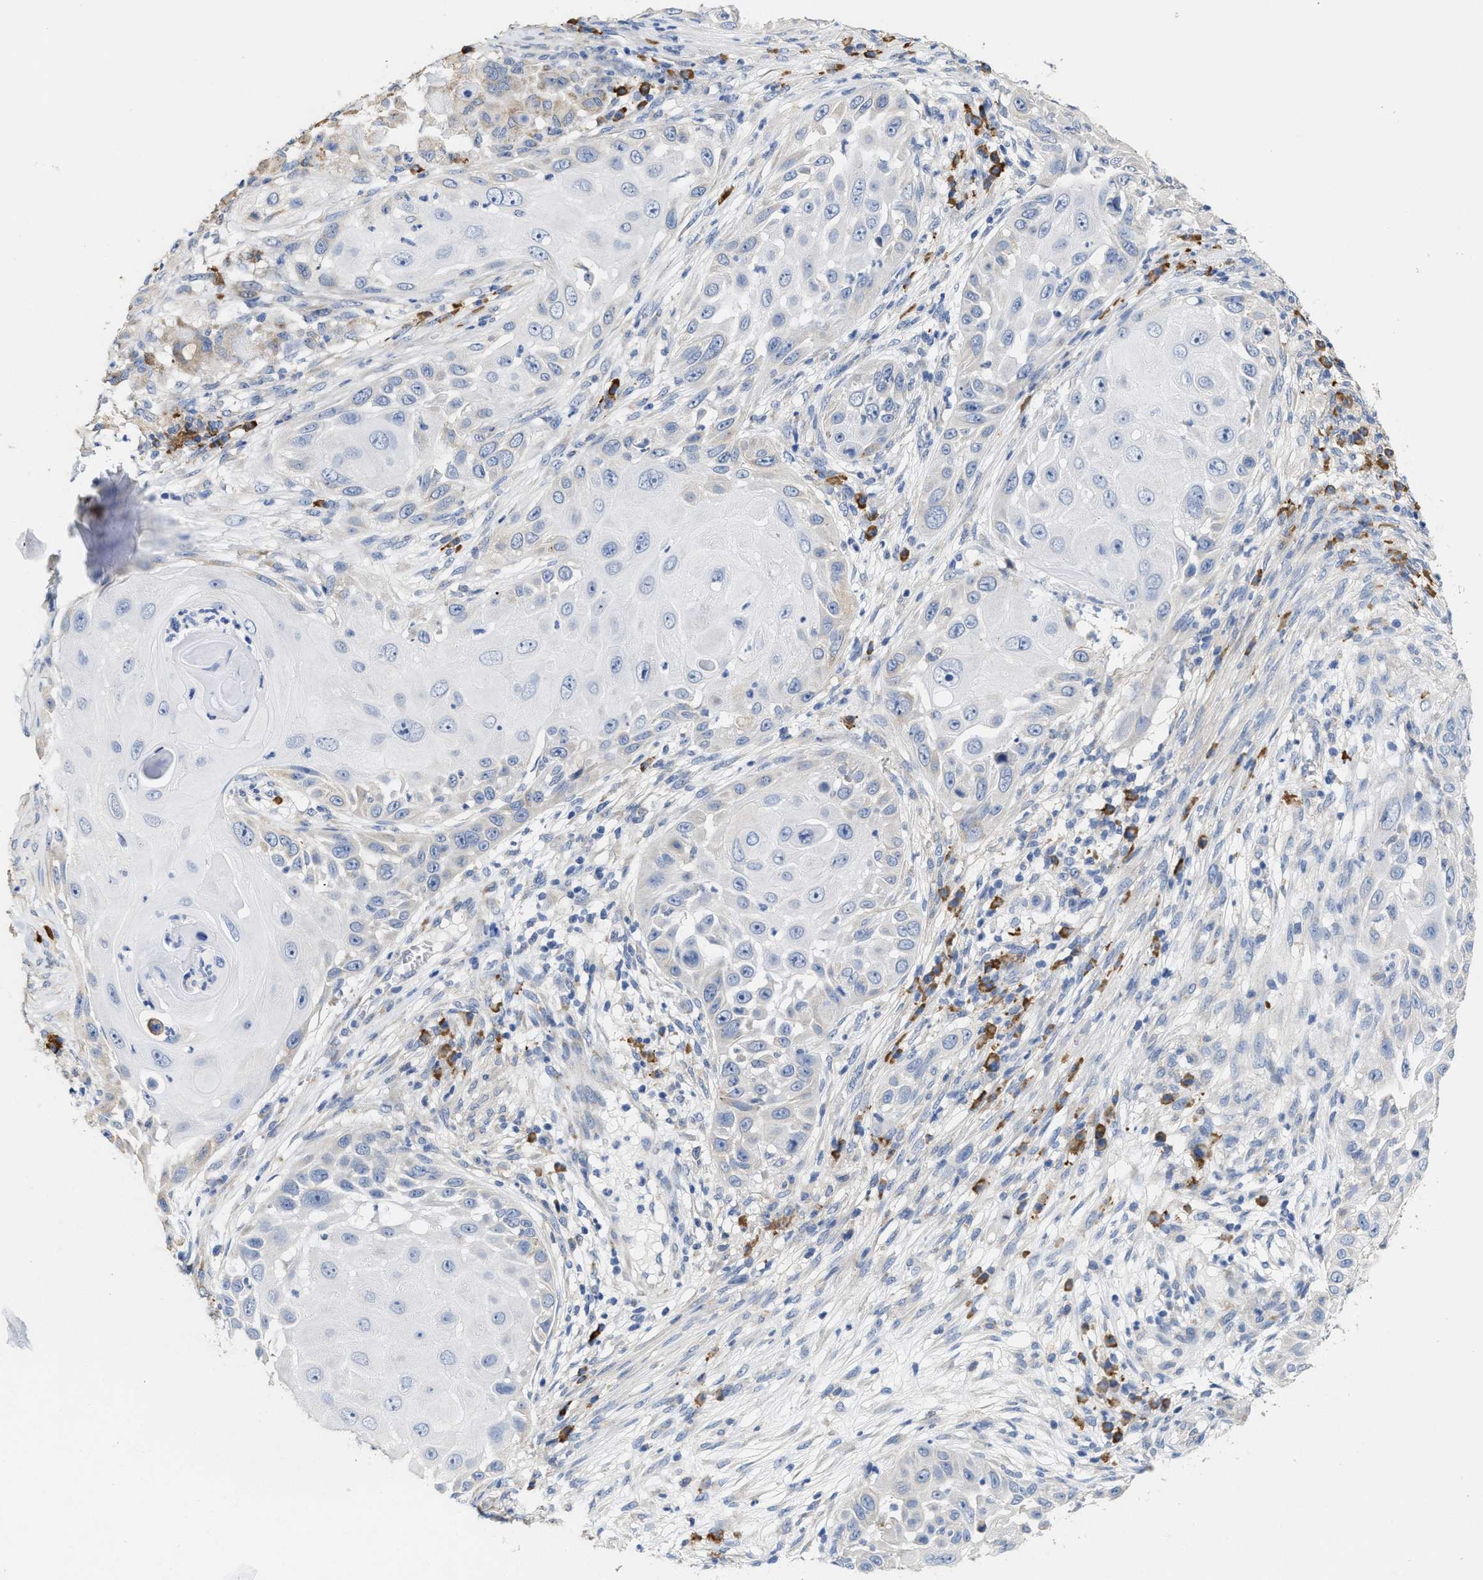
{"staining": {"intensity": "negative", "quantity": "none", "location": "none"}, "tissue": "skin cancer", "cell_type": "Tumor cells", "image_type": "cancer", "snomed": [{"axis": "morphology", "description": "Squamous cell carcinoma, NOS"}, {"axis": "topography", "description": "Skin"}], "caption": "High power microscopy photomicrograph of an immunohistochemistry image of skin squamous cell carcinoma, revealing no significant staining in tumor cells.", "gene": "RYR2", "patient": {"sex": "female", "age": 44}}